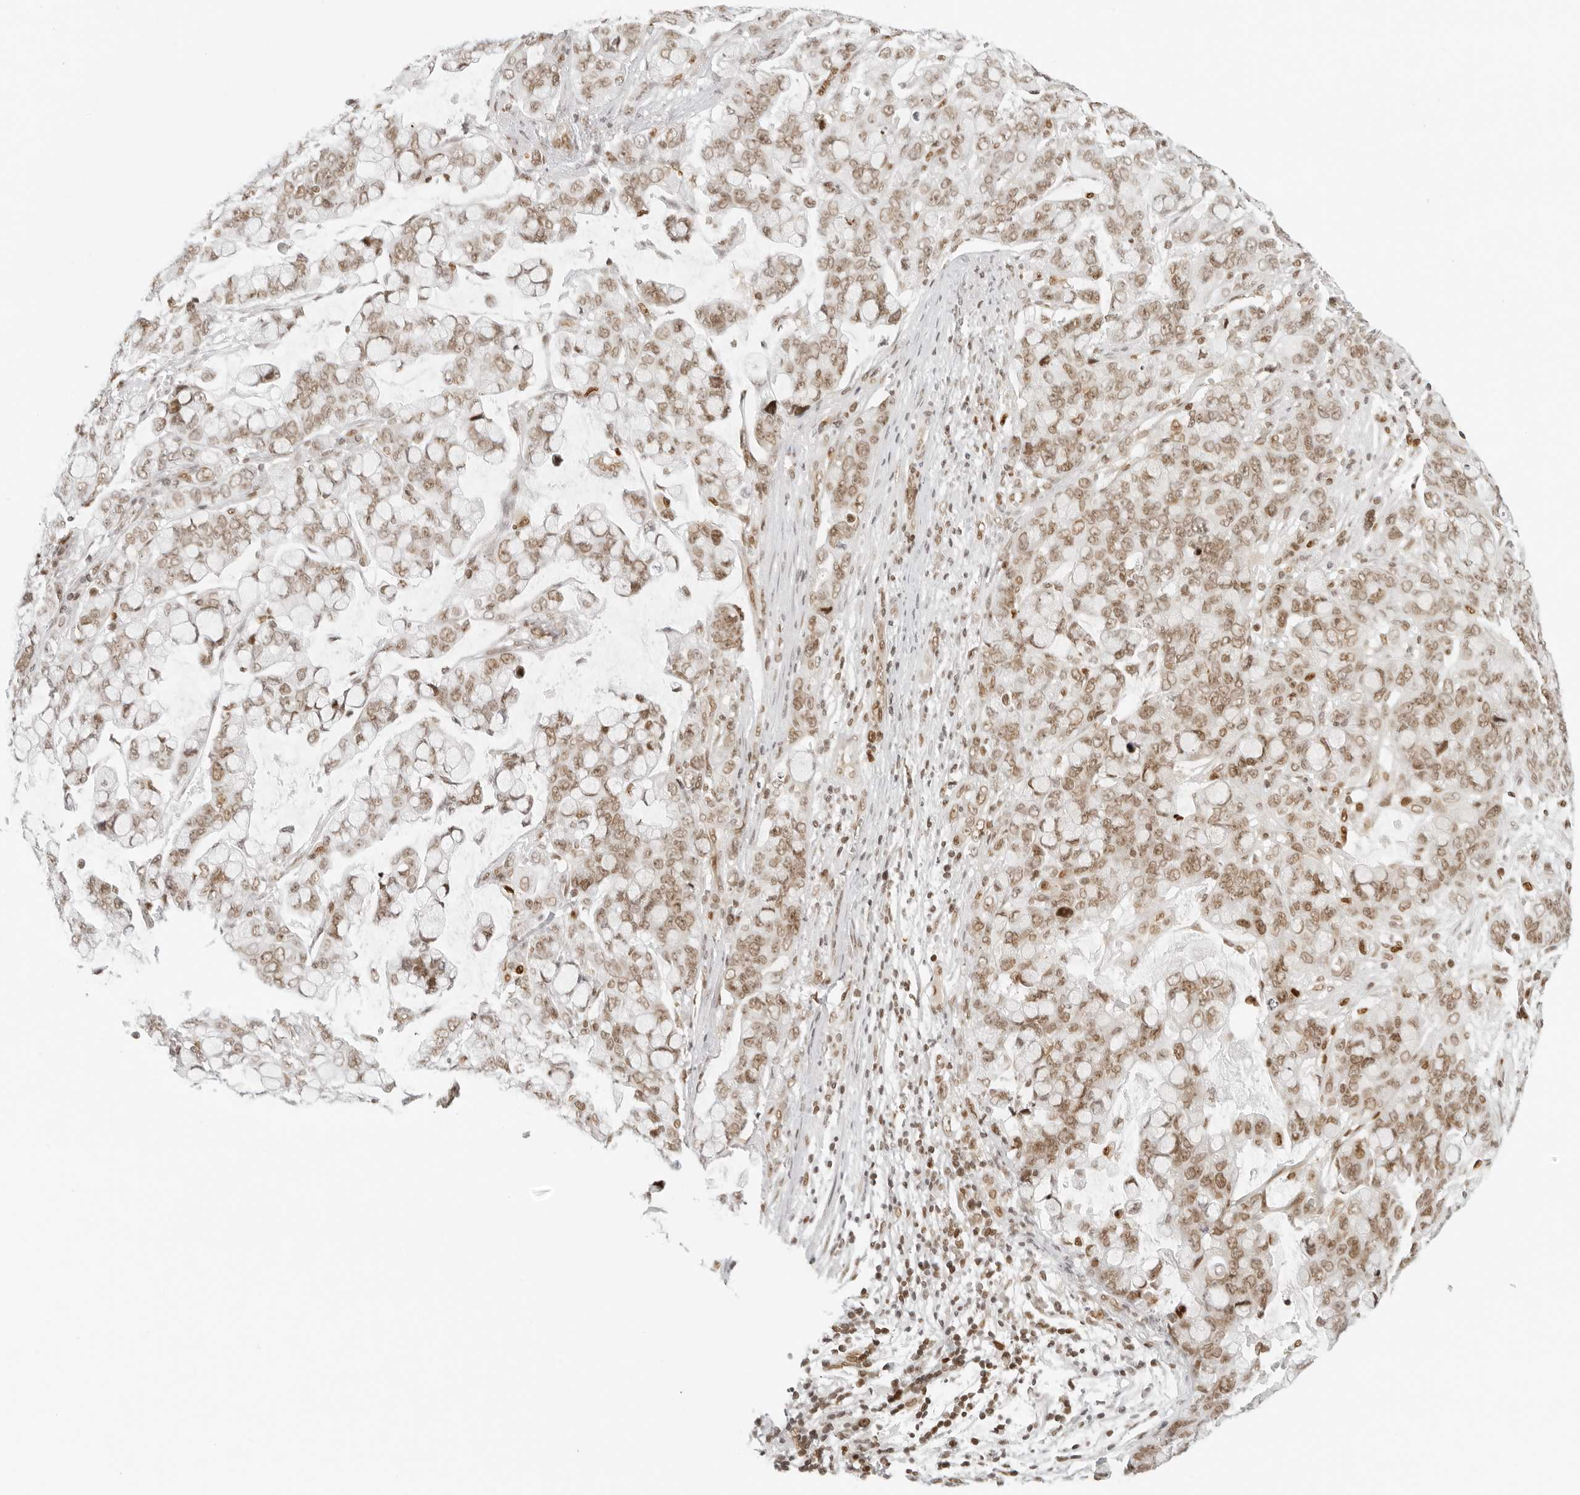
{"staining": {"intensity": "moderate", "quantity": ">75%", "location": "nuclear"}, "tissue": "stomach cancer", "cell_type": "Tumor cells", "image_type": "cancer", "snomed": [{"axis": "morphology", "description": "Adenocarcinoma, NOS"}, {"axis": "topography", "description": "Stomach, lower"}], "caption": "There is medium levels of moderate nuclear expression in tumor cells of stomach adenocarcinoma, as demonstrated by immunohistochemical staining (brown color).", "gene": "RCC1", "patient": {"sex": "male", "age": 84}}